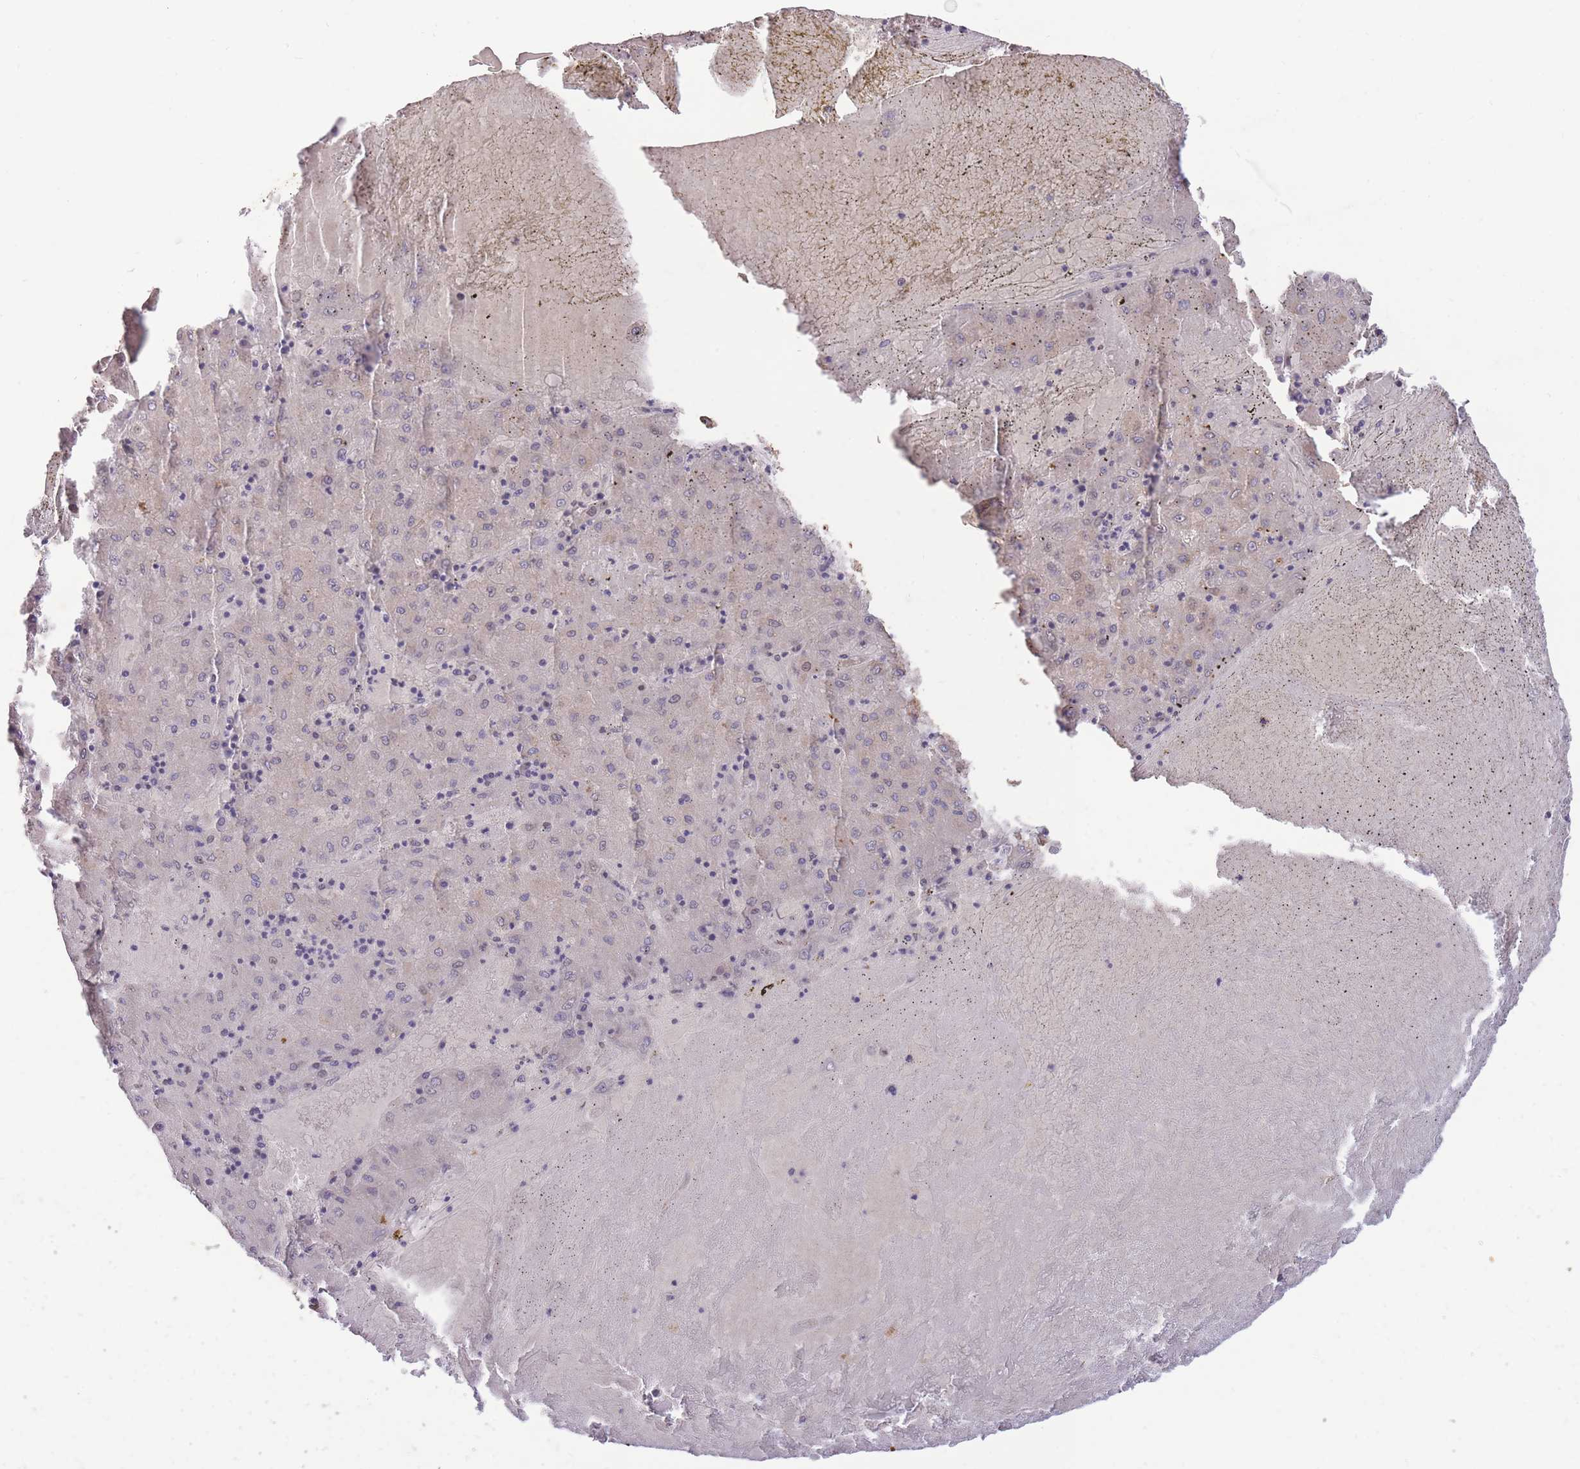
{"staining": {"intensity": "negative", "quantity": "none", "location": "none"}, "tissue": "liver cancer", "cell_type": "Tumor cells", "image_type": "cancer", "snomed": [{"axis": "morphology", "description": "Carcinoma, Hepatocellular, NOS"}, {"axis": "topography", "description": "Liver"}], "caption": "This is an immunohistochemistry (IHC) histopathology image of human liver hepatocellular carcinoma. There is no positivity in tumor cells.", "gene": "RGS14", "patient": {"sex": "male", "age": 72}}